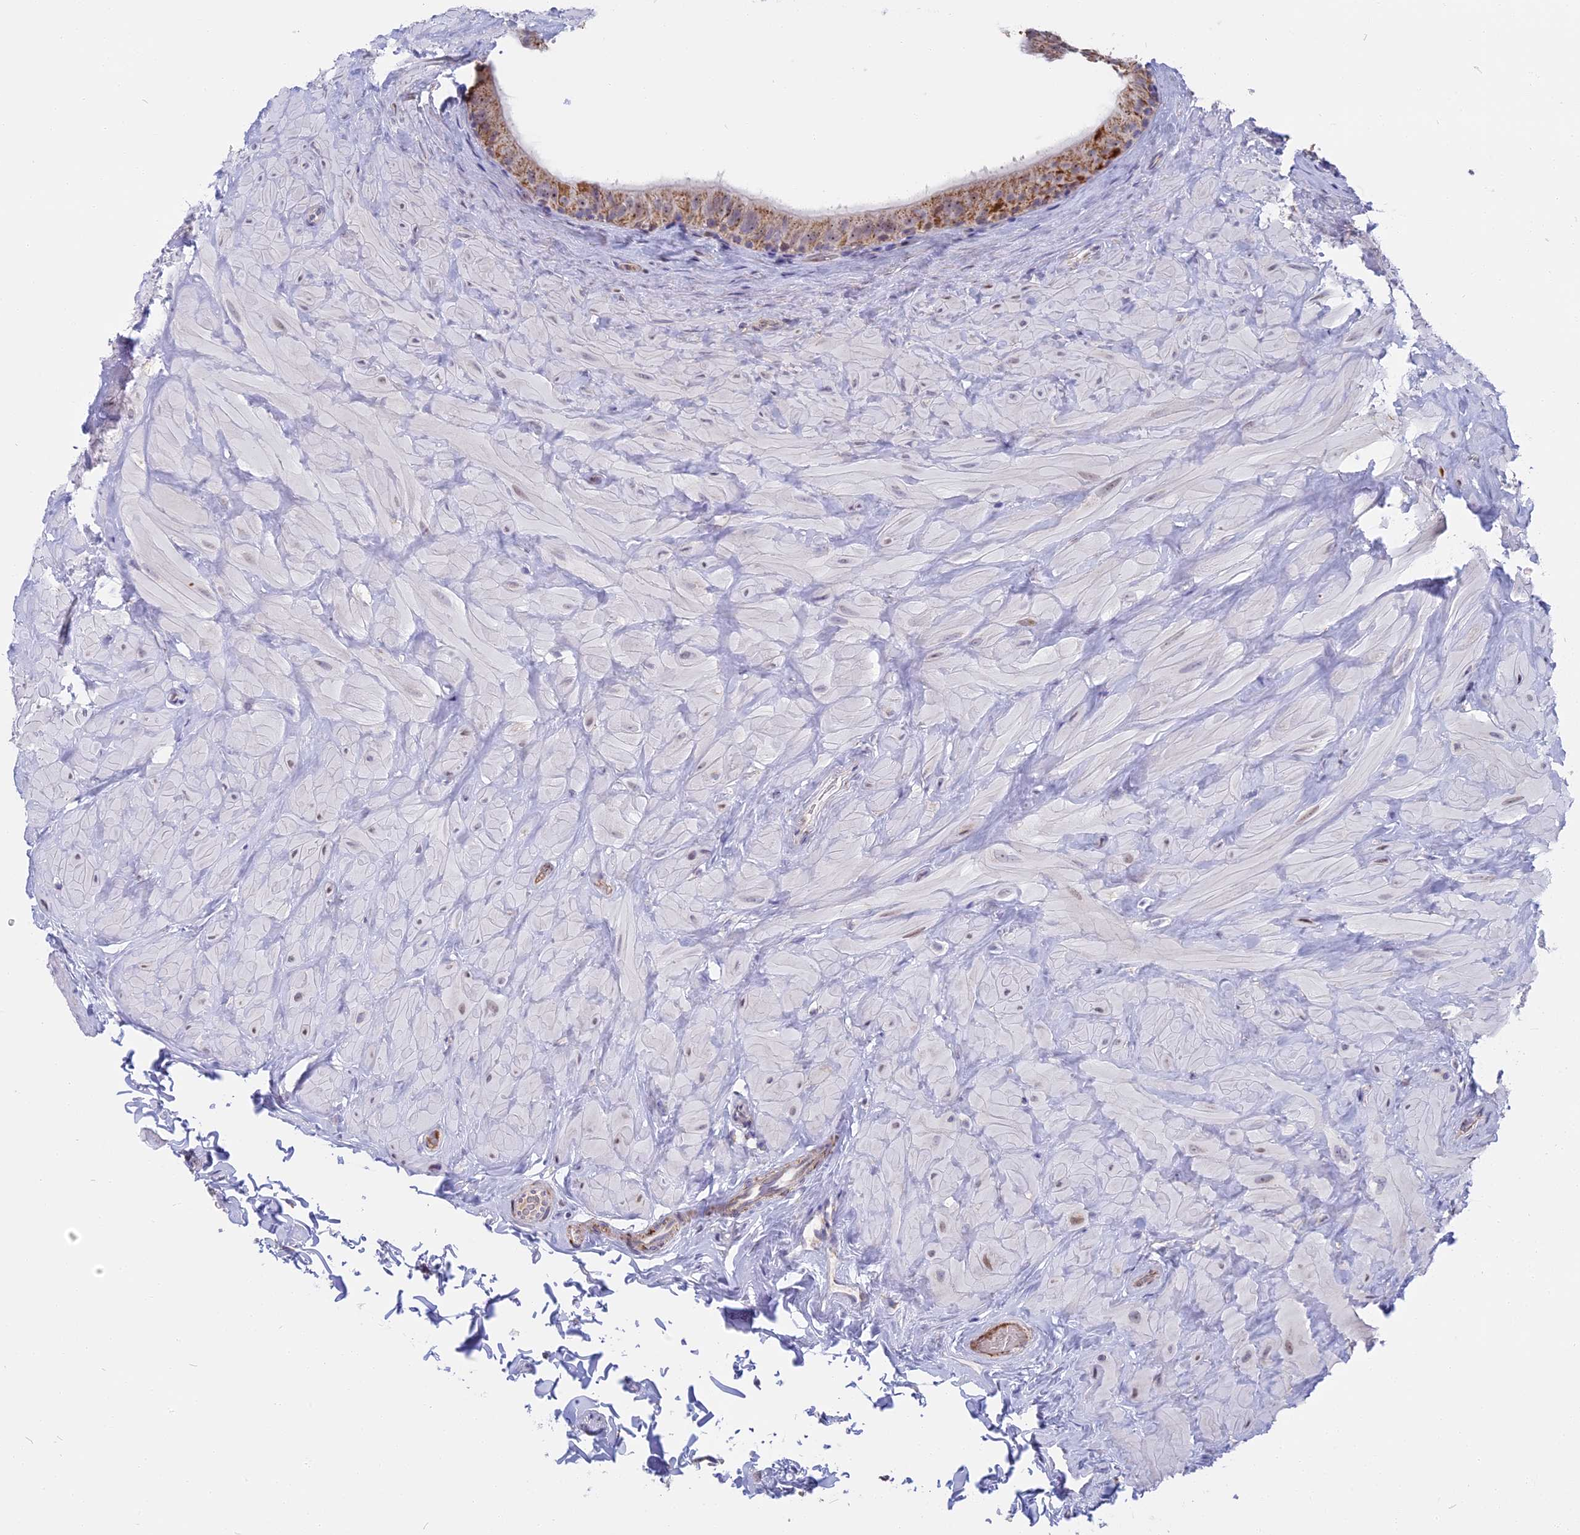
{"staining": {"intensity": "moderate", "quantity": ">75%", "location": "cytoplasmic/membranous"}, "tissue": "epididymis", "cell_type": "Glandular cells", "image_type": "normal", "snomed": [{"axis": "morphology", "description": "Normal tissue, NOS"}, {"axis": "topography", "description": "Soft tissue"}, {"axis": "topography", "description": "Vascular tissue"}, {"axis": "topography", "description": "Epididymis"}], "caption": "Protein expression analysis of benign epididymis reveals moderate cytoplasmic/membranous positivity in approximately >75% of glandular cells.", "gene": "DTWD1", "patient": {"sex": "male", "age": 49}}